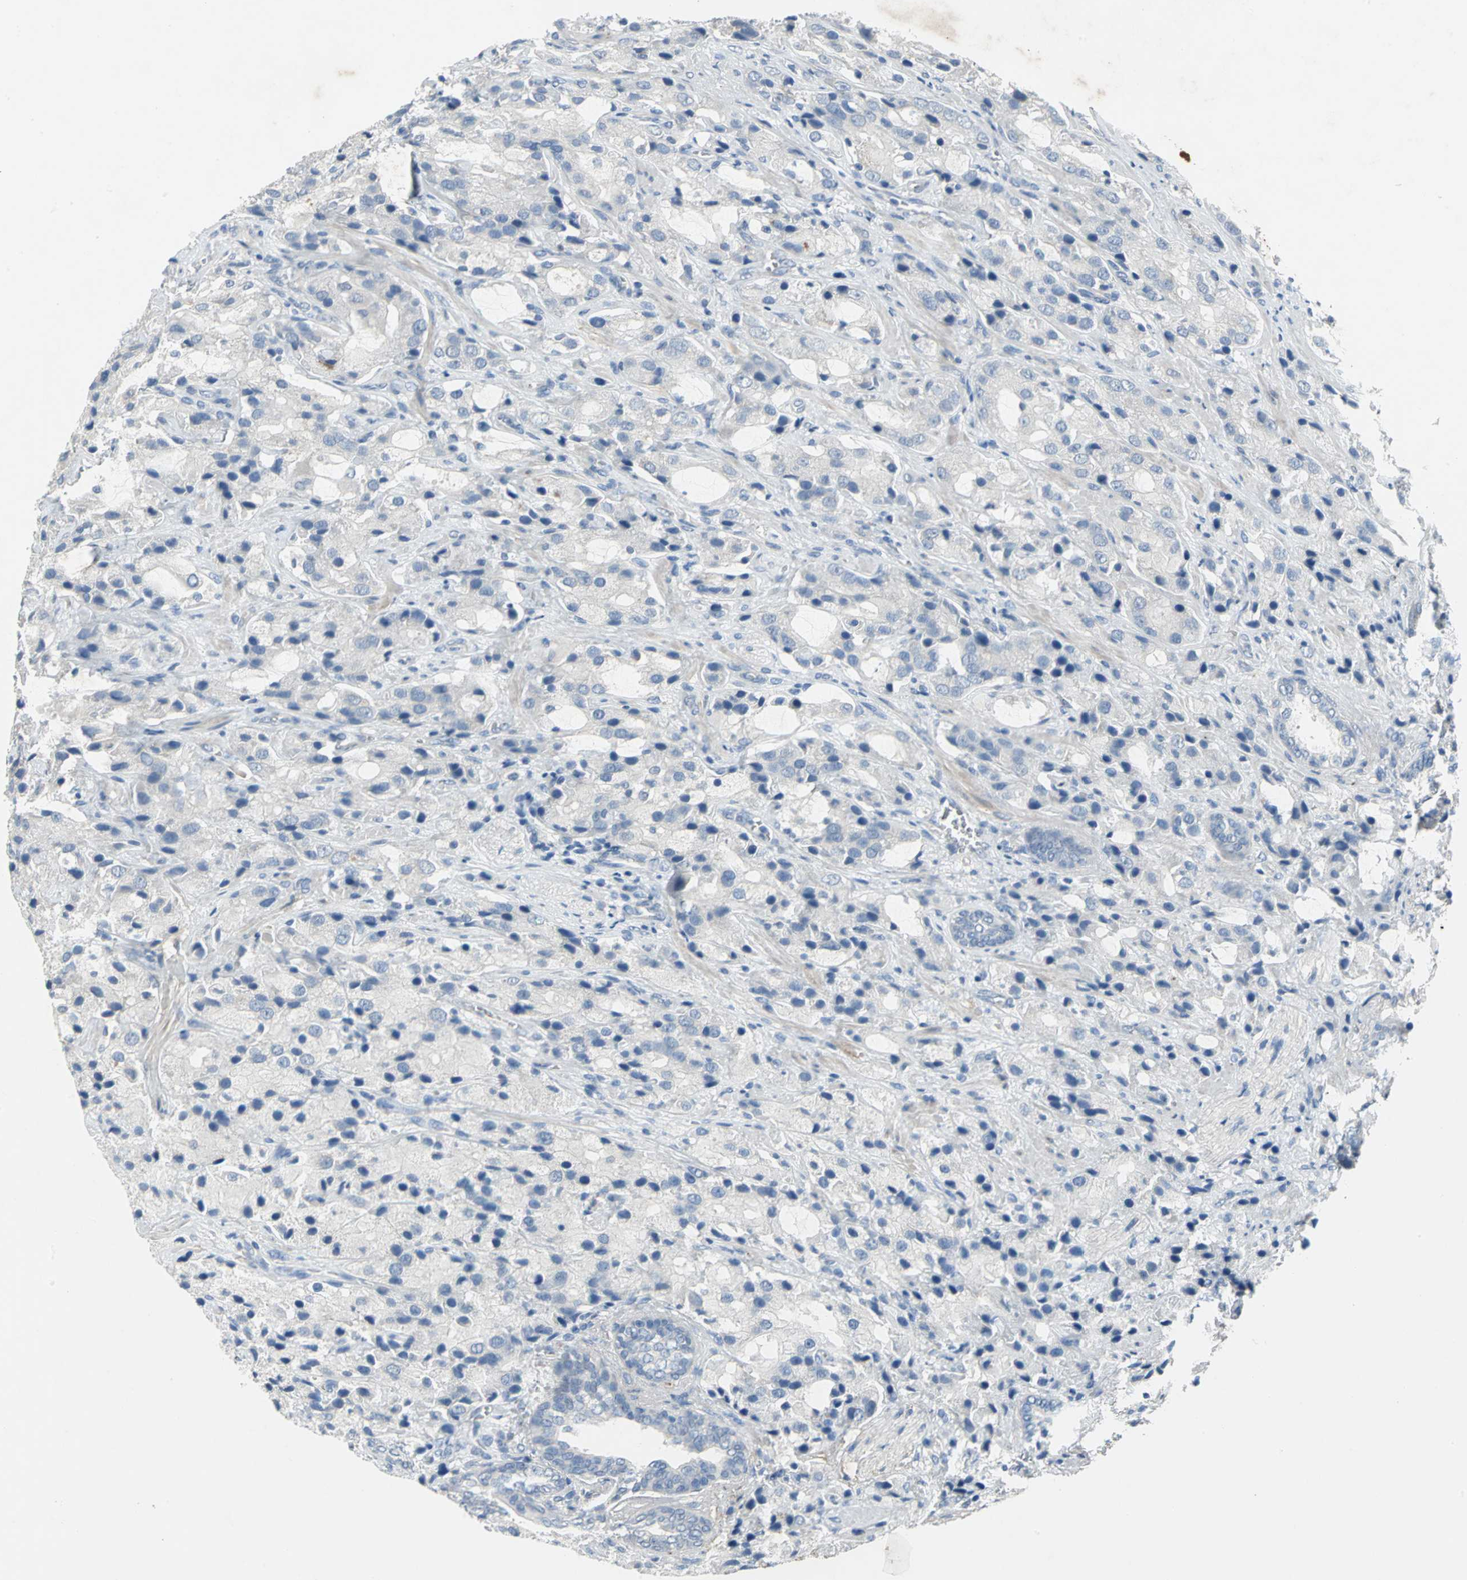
{"staining": {"intensity": "negative", "quantity": "none", "location": "none"}, "tissue": "prostate cancer", "cell_type": "Tumor cells", "image_type": "cancer", "snomed": [{"axis": "morphology", "description": "Adenocarcinoma, High grade"}, {"axis": "topography", "description": "Prostate"}], "caption": "Immunohistochemistry histopathology image of prostate adenocarcinoma (high-grade) stained for a protein (brown), which exhibits no positivity in tumor cells. (DAB immunohistochemistry visualized using brightfield microscopy, high magnification).", "gene": "PTGDS", "patient": {"sex": "male", "age": 70}}